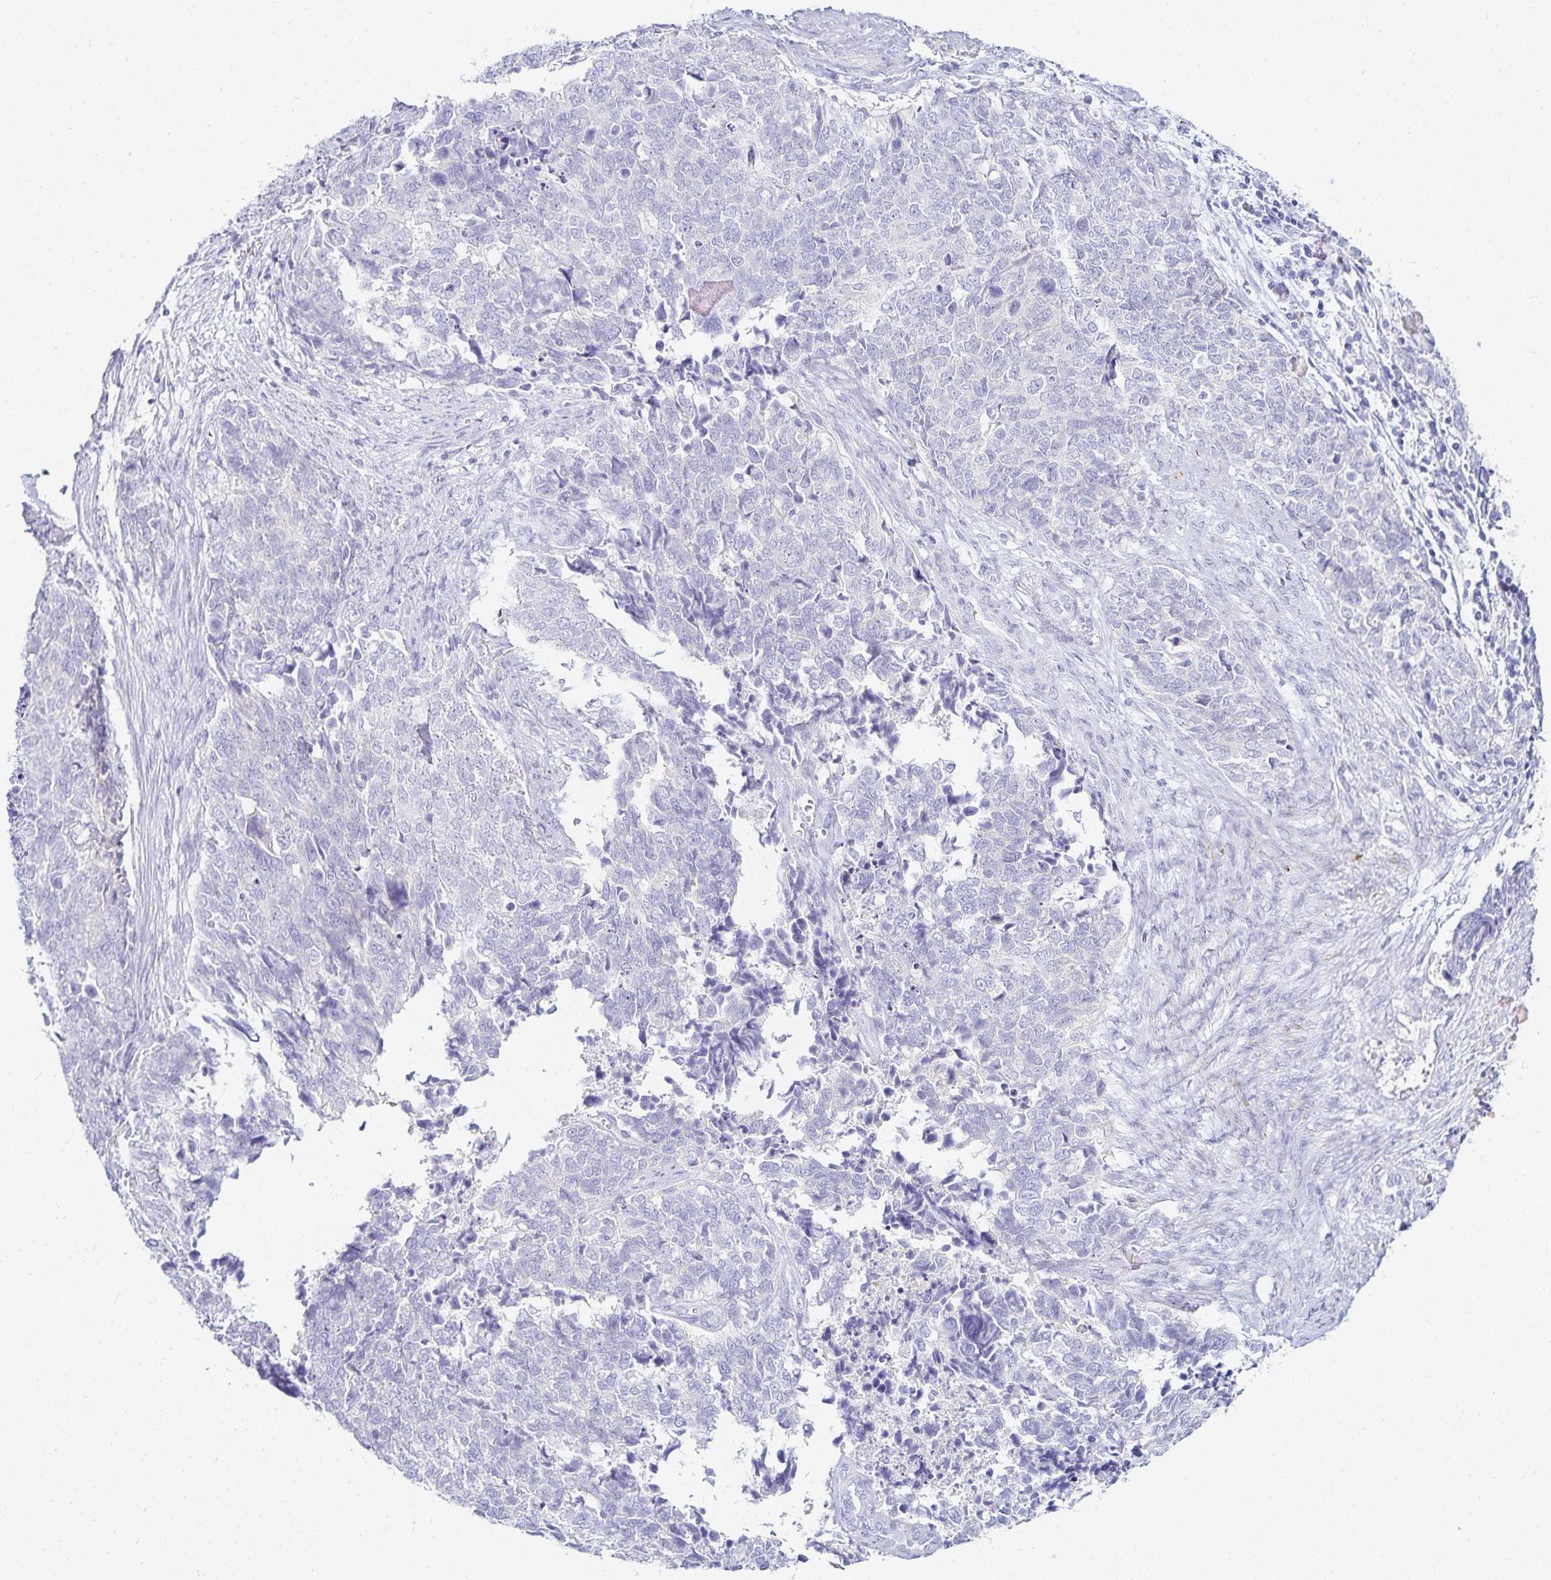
{"staining": {"intensity": "negative", "quantity": "none", "location": "none"}, "tissue": "cervical cancer", "cell_type": "Tumor cells", "image_type": "cancer", "snomed": [{"axis": "morphology", "description": "Adenocarcinoma, NOS"}, {"axis": "topography", "description": "Cervix"}], "caption": "Immunohistochemistry (IHC) of human cervical cancer (adenocarcinoma) exhibits no expression in tumor cells.", "gene": "GP2", "patient": {"sex": "female", "age": 63}}